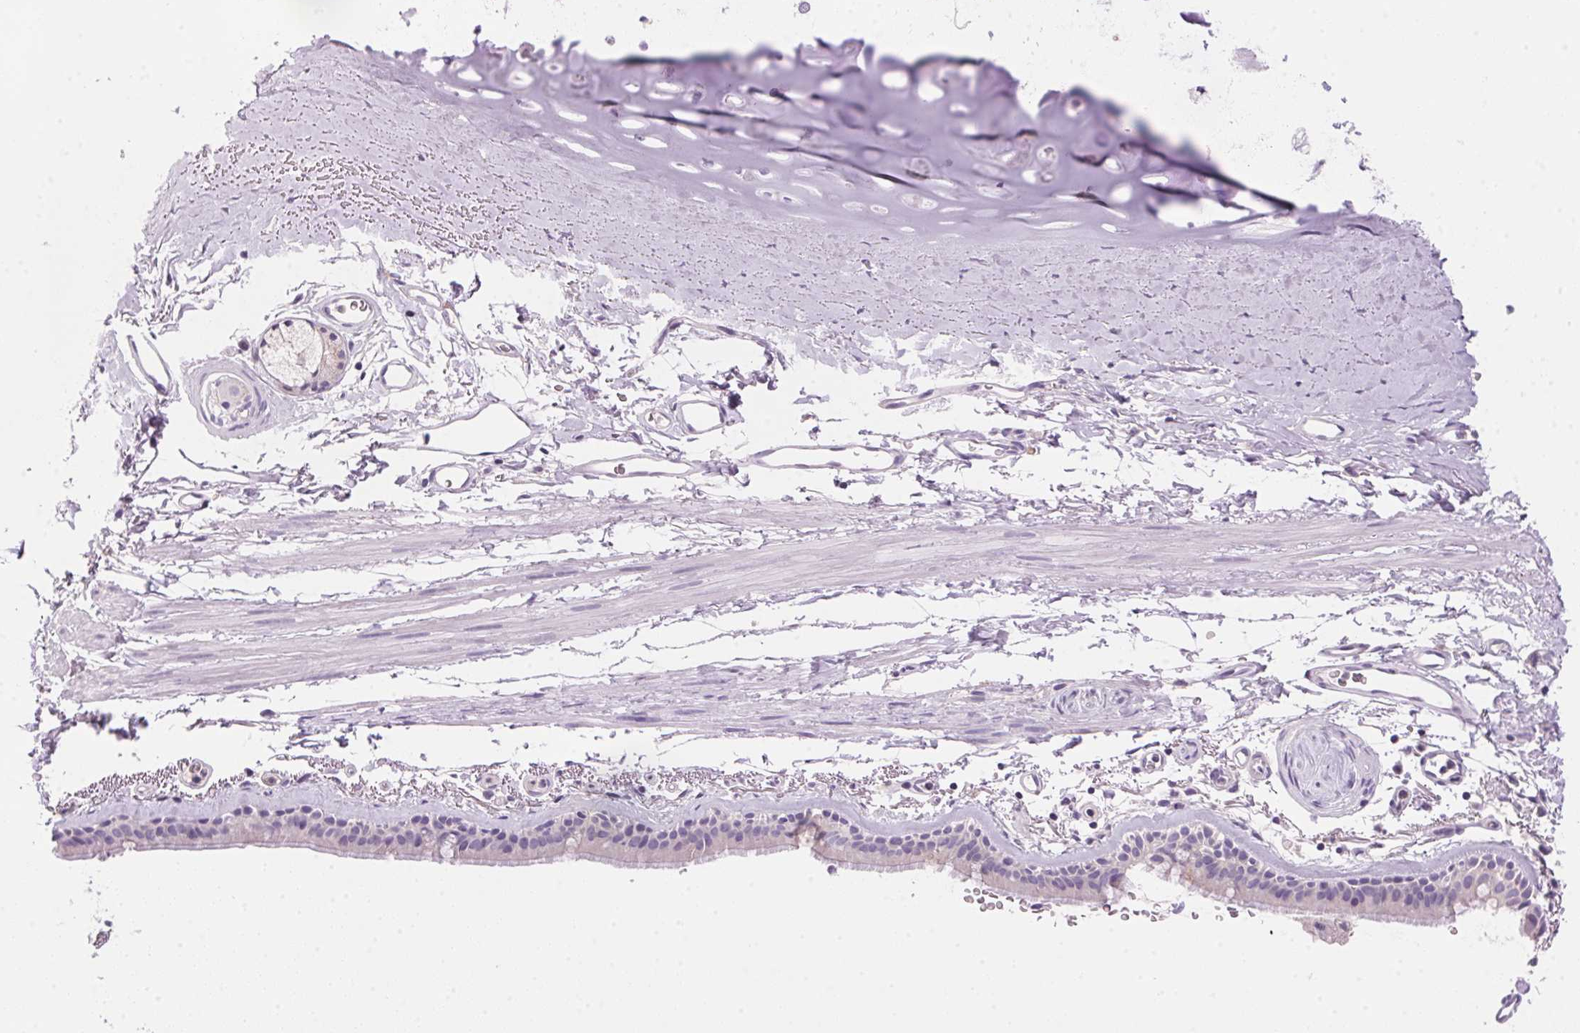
{"staining": {"intensity": "weak", "quantity": "<25%", "location": "cytoplasmic/membranous"}, "tissue": "bronchus", "cell_type": "Respiratory epithelial cells", "image_type": "normal", "snomed": [{"axis": "morphology", "description": "Normal tissue, NOS"}, {"axis": "topography", "description": "Lymph node"}, {"axis": "topography", "description": "Bronchus"}], "caption": "DAB immunohistochemical staining of normal bronchus reveals no significant staining in respiratory epithelial cells.", "gene": "HSD17B2", "patient": {"sex": "female", "age": 70}}